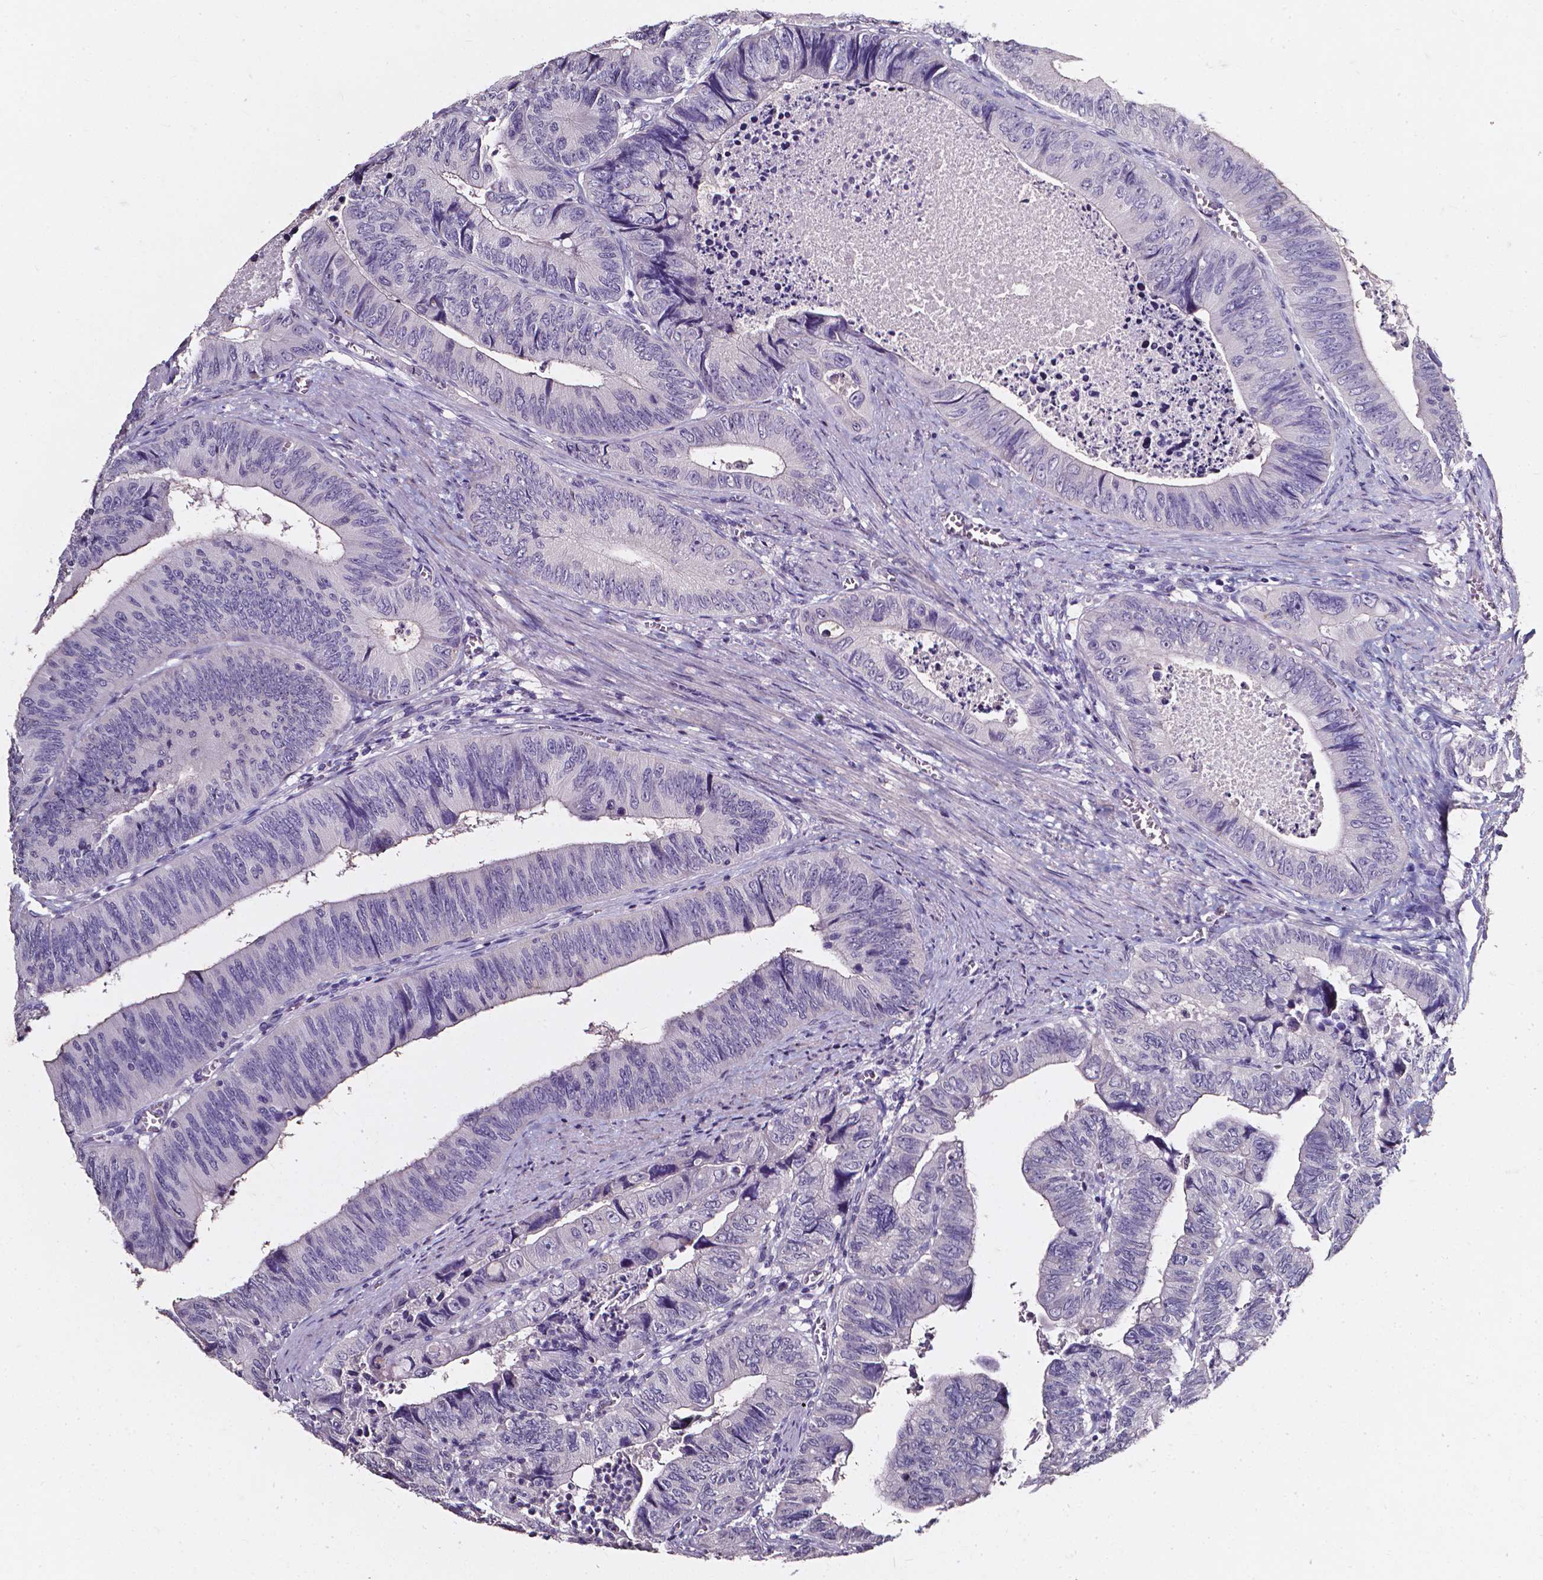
{"staining": {"intensity": "negative", "quantity": "none", "location": "none"}, "tissue": "colorectal cancer", "cell_type": "Tumor cells", "image_type": "cancer", "snomed": [{"axis": "morphology", "description": "Adenocarcinoma, NOS"}, {"axis": "topography", "description": "Colon"}], "caption": "Immunohistochemical staining of adenocarcinoma (colorectal) exhibits no significant positivity in tumor cells.", "gene": "AKR1B10", "patient": {"sex": "female", "age": 84}}